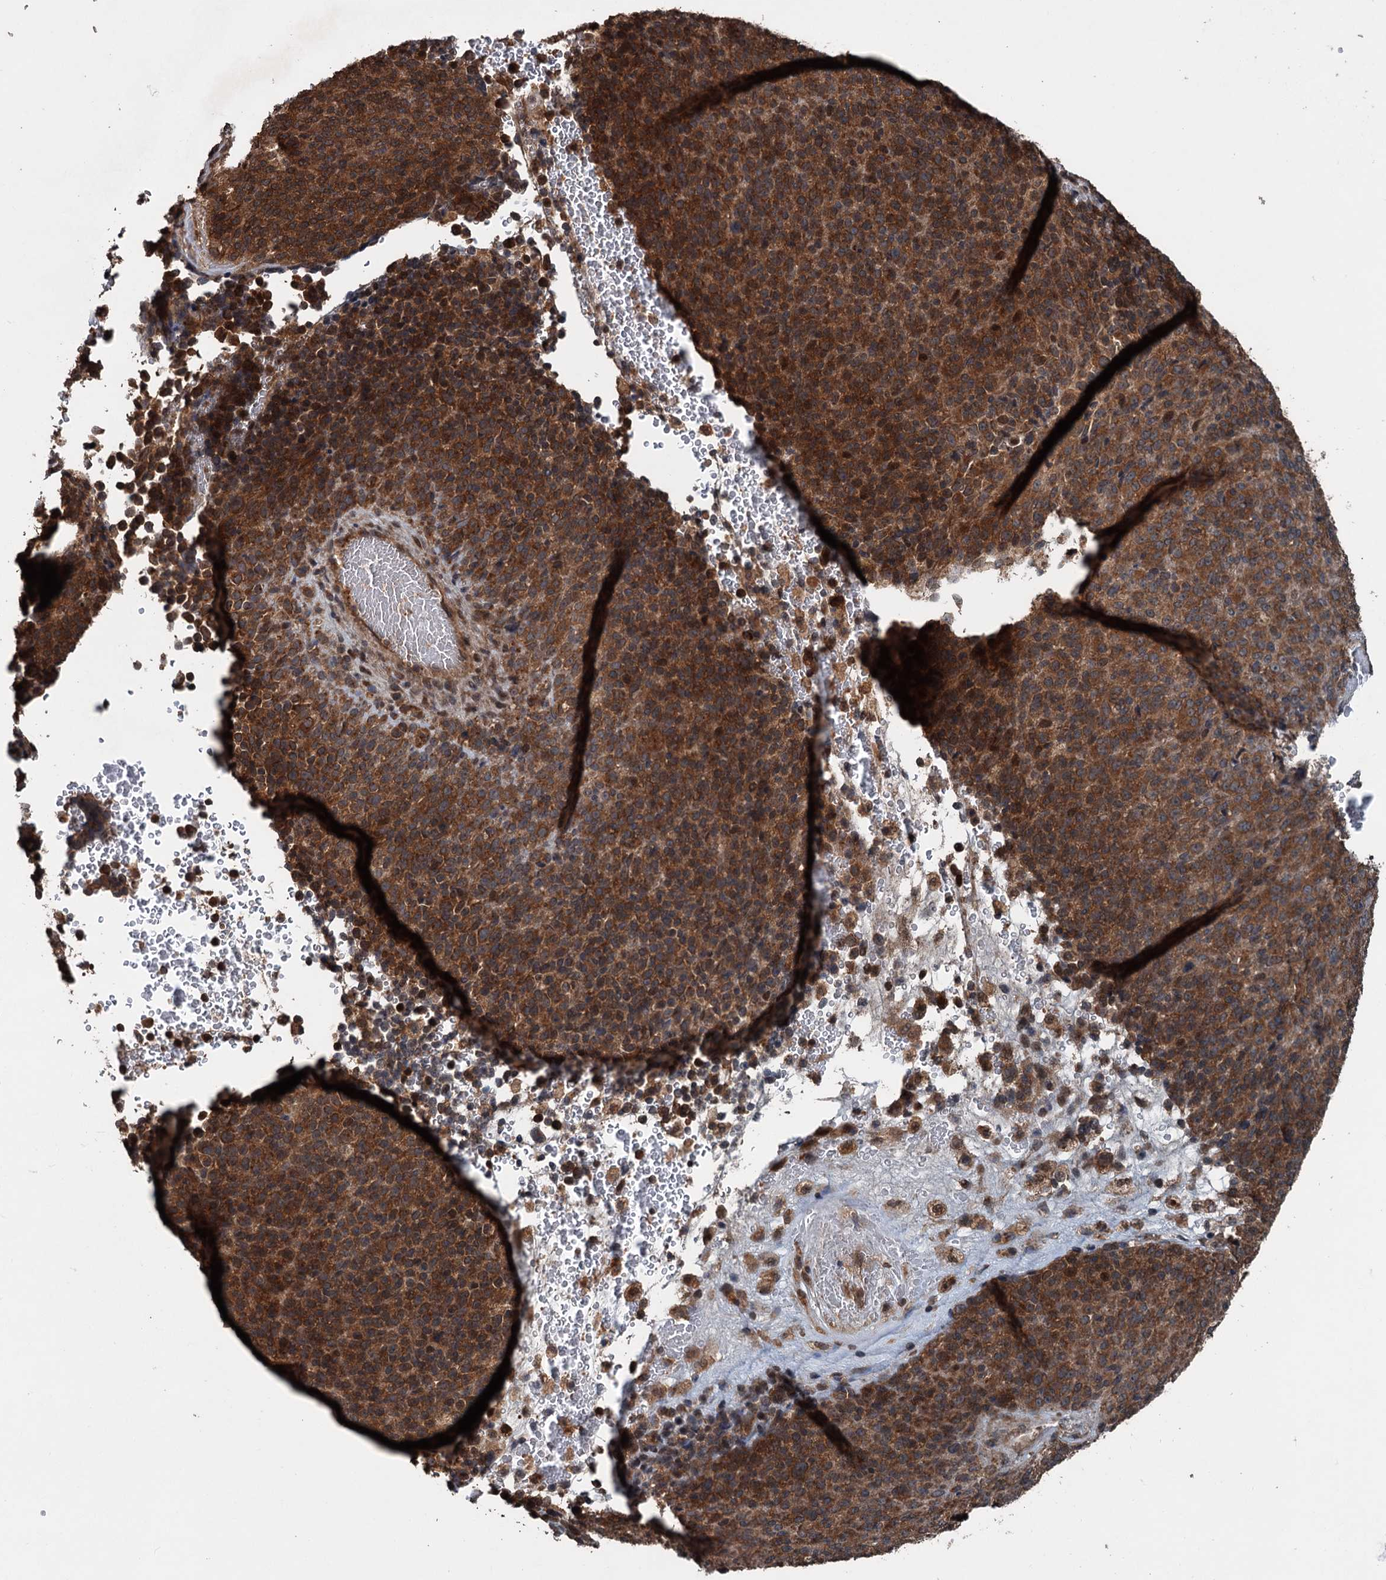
{"staining": {"intensity": "strong", "quantity": ">75%", "location": "cytoplasmic/membranous"}, "tissue": "melanoma", "cell_type": "Tumor cells", "image_type": "cancer", "snomed": [{"axis": "morphology", "description": "Malignant melanoma, Metastatic site"}, {"axis": "topography", "description": "Brain"}], "caption": "DAB immunohistochemical staining of malignant melanoma (metastatic site) demonstrates strong cytoplasmic/membranous protein staining in approximately >75% of tumor cells.", "gene": "N4BP2L2", "patient": {"sex": "female", "age": 56}}